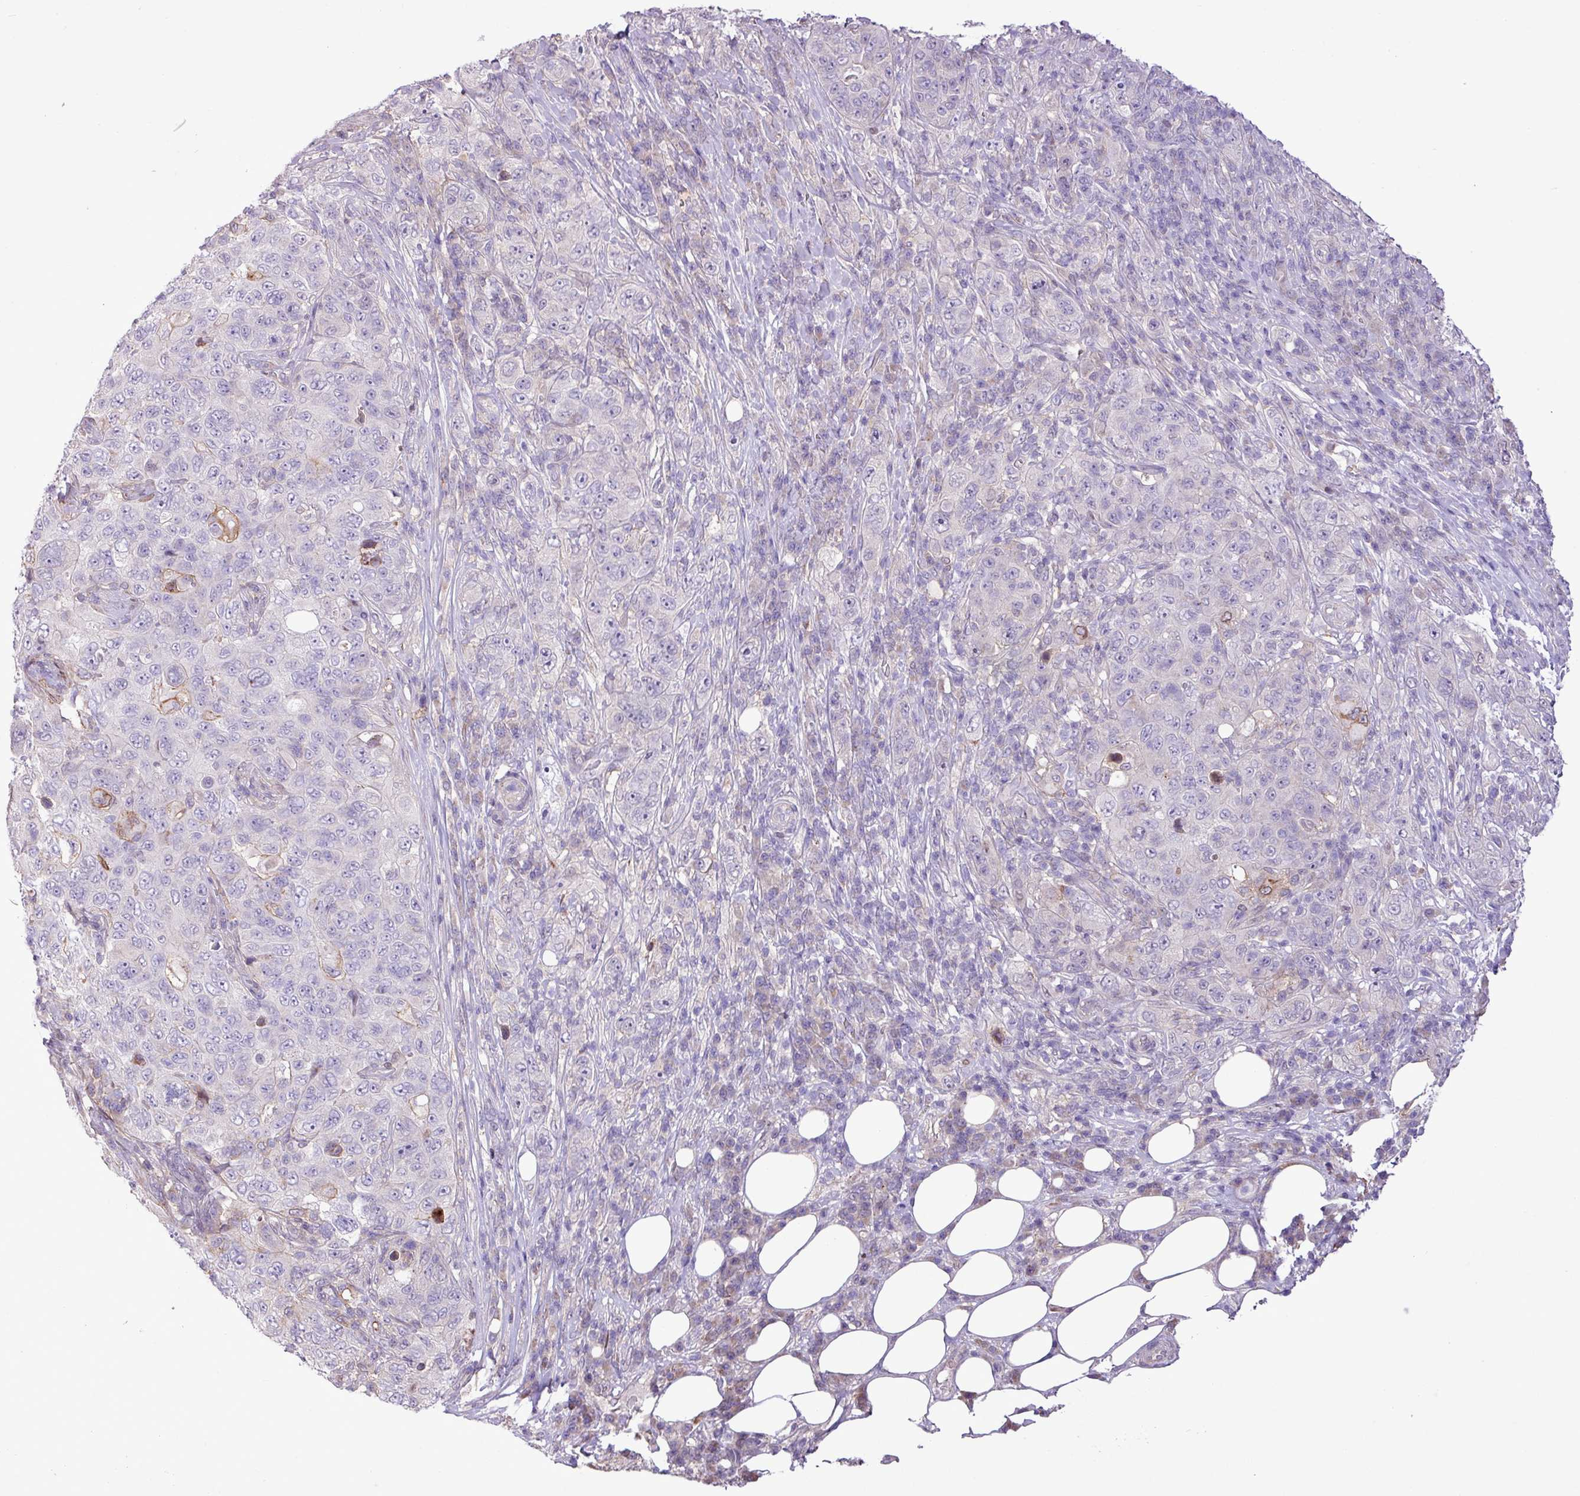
{"staining": {"intensity": "negative", "quantity": "none", "location": "none"}, "tissue": "pancreatic cancer", "cell_type": "Tumor cells", "image_type": "cancer", "snomed": [{"axis": "morphology", "description": "Adenocarcinoma, NOS"}, {"axis": "topography", "description": "Pancreas"}], "caption": "This is a image of IHC staining of adenocarcinoma (pancreatic), which shows no staining in tumor cells. (Stains: DAB (3,3'-diaminobenzidine) immunohistochemistry with hematoxylin counter stain, Microscopy: brightfield microscopy at high magnification).", "gene": "RPP25L", "patient": {"sex": "male", "age": 68}}